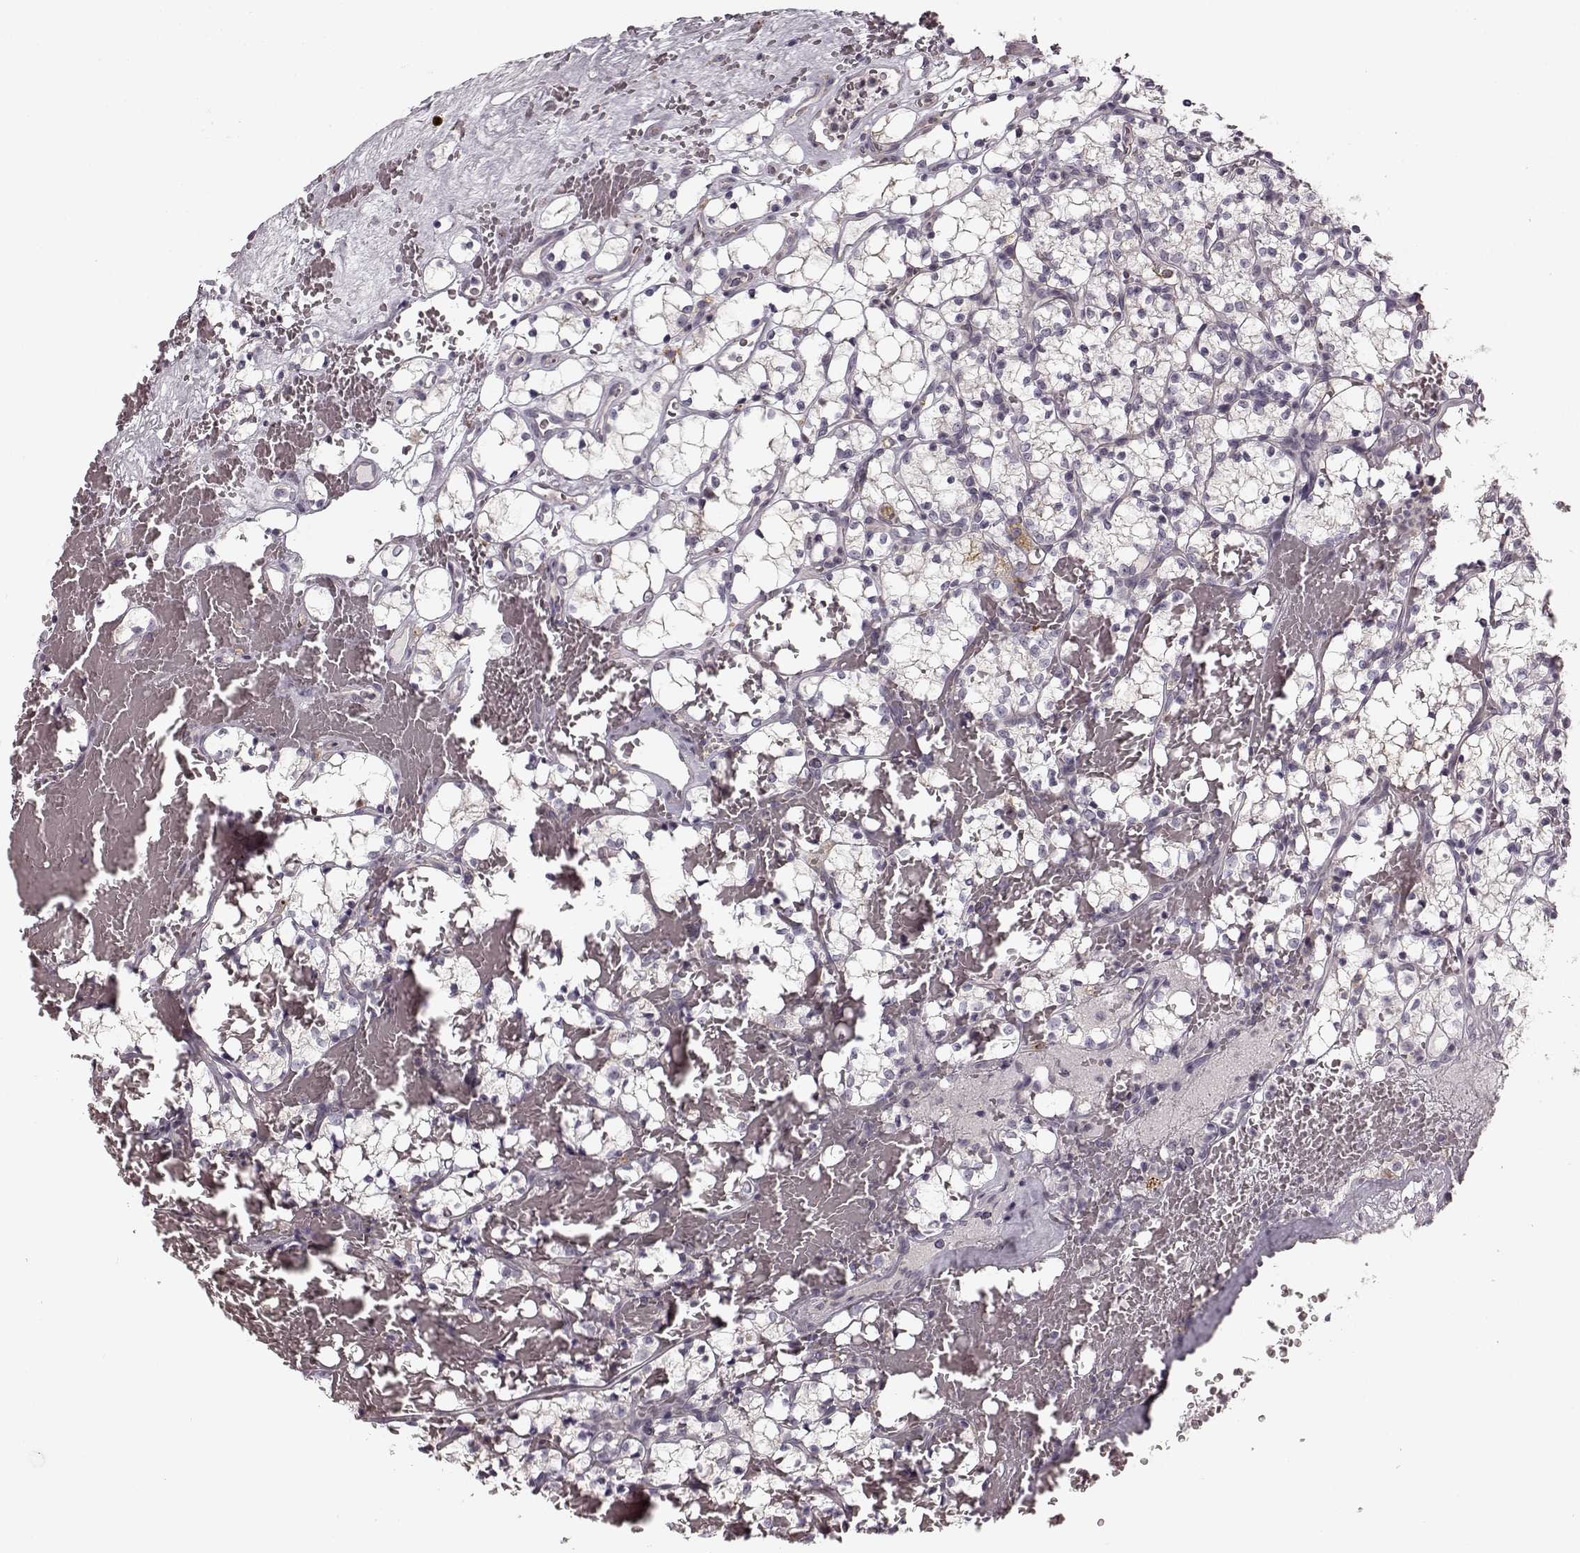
{"staining": {"intensity": "weak", "quantity": "<25%", "location": "cytoplasmic/membranous"}, "tissue": "renal cancer", "cell_type": "Tumor cells", "image_type": "cancer", "snomed": [{"axis": "morphology", "description": "Adenocarcinoma, NOS"}, {"axis": "topography", "description": "Kidney"}], "caption": "This histopathology image is of renal cancer stained with immunohistochemistry to label a protein in brown with the nuclei are counter-stained blue. There is no positivity in tumor cells. The staining was performed using DAB to visualize the protein expression in brown, while the nuclei were stained in blue with hematoxylin (Magnification: 20x).", "gene": "HMMR", "patient": {"sex": "female", "age": 69}}